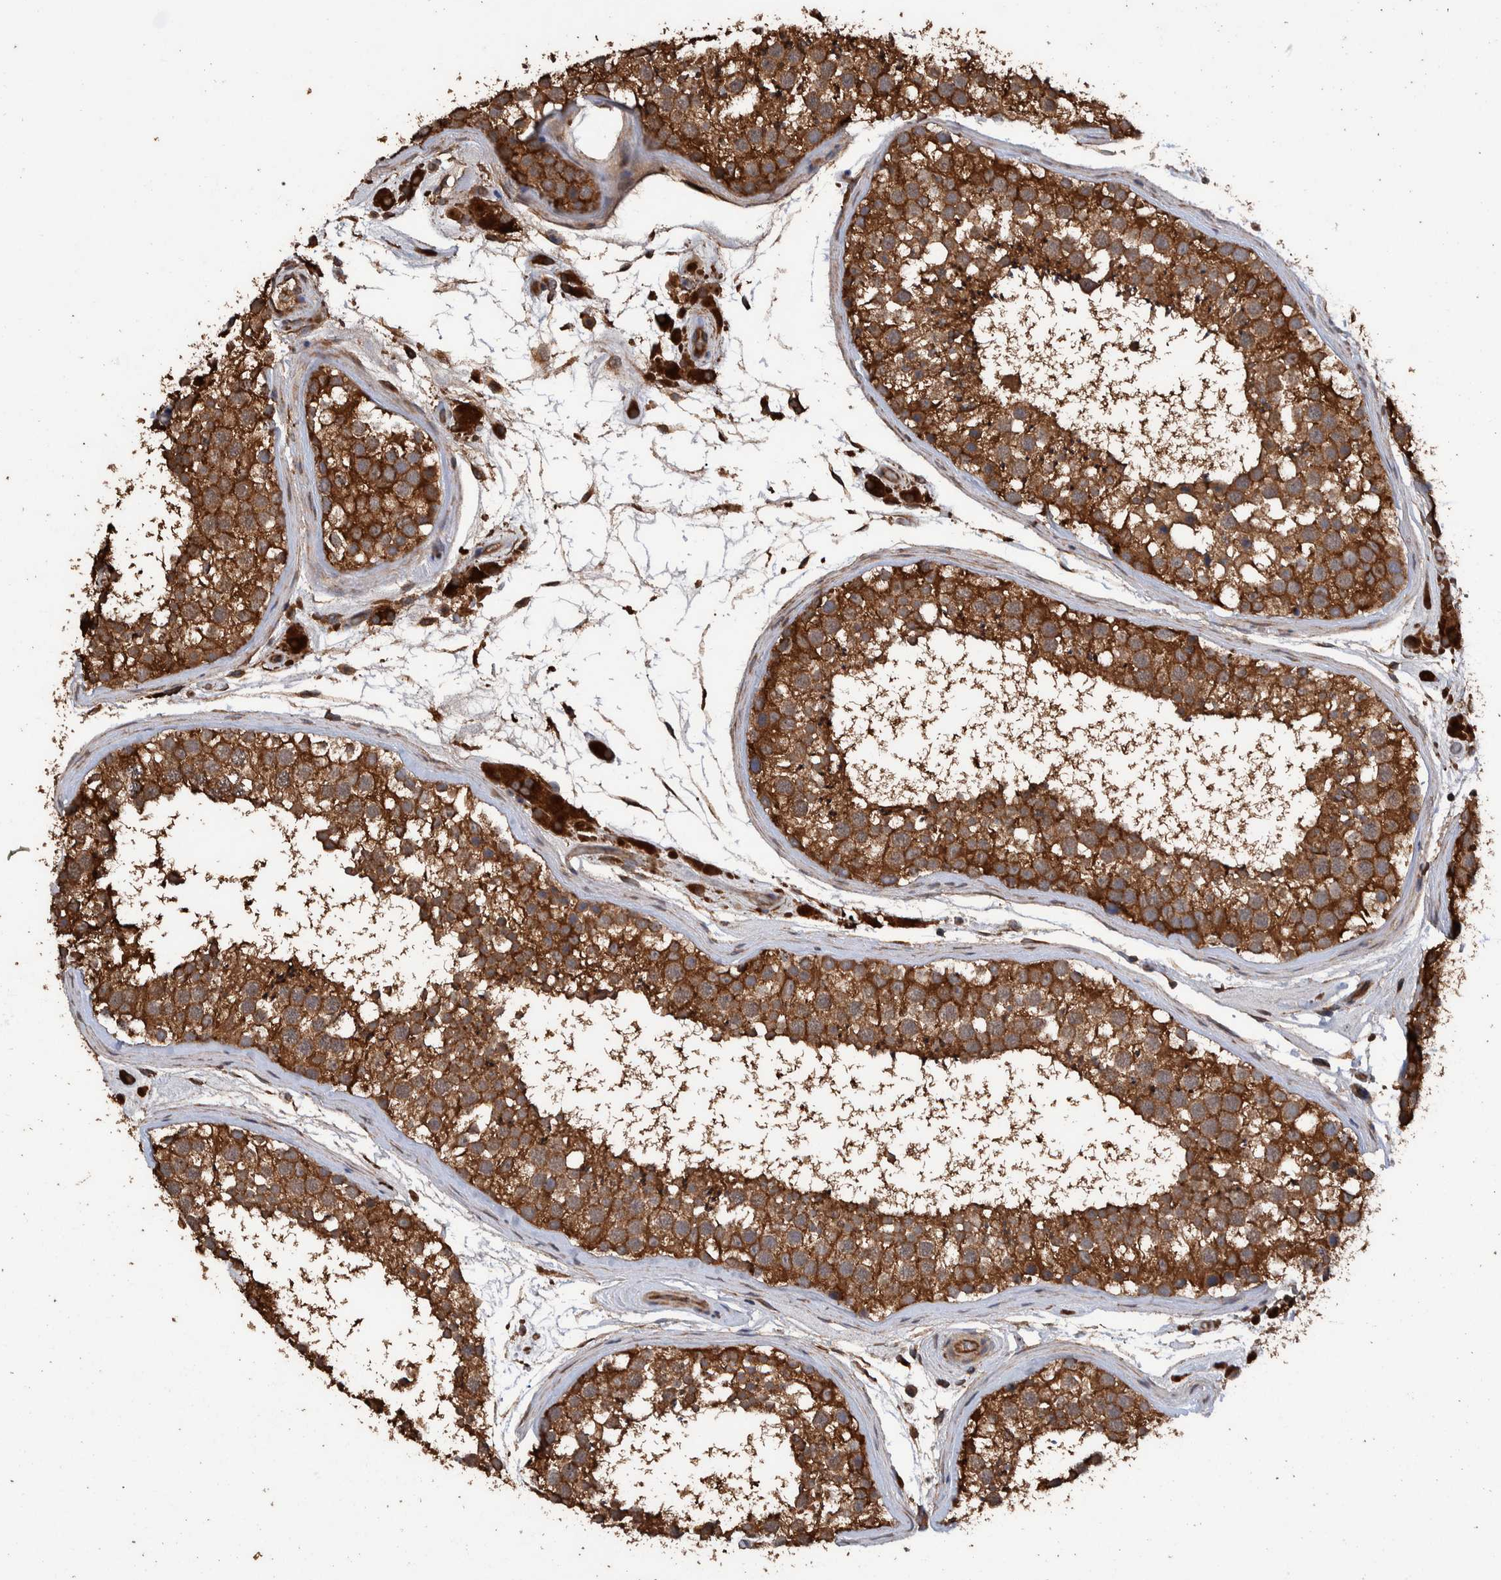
{"staining": {"intensity": "strong", "quantity": ">75%", "location": "cytoplasmic/membranous"}, "tissue": "testis", "cell_type": "Cells in seminiferous ducts", "image_type": "normal", "snomed": [{"axis": "morphology", "description": "Normal tissue, NOS"}, {"axis": "topography", "description": "Testis"}], "caption": "IHC photomicrograph of benign testis: testis stained using immunohistochemistry (IHC) reveals high levels of strong protein expression localized specifically in the cytoplasmic/membranous of cells in seminiferous ducts, appearing as a cytoplasmic/membranous brown color.", "gene": "ENSG00000251537", "patient": {"sex": "male", "age": 46}}